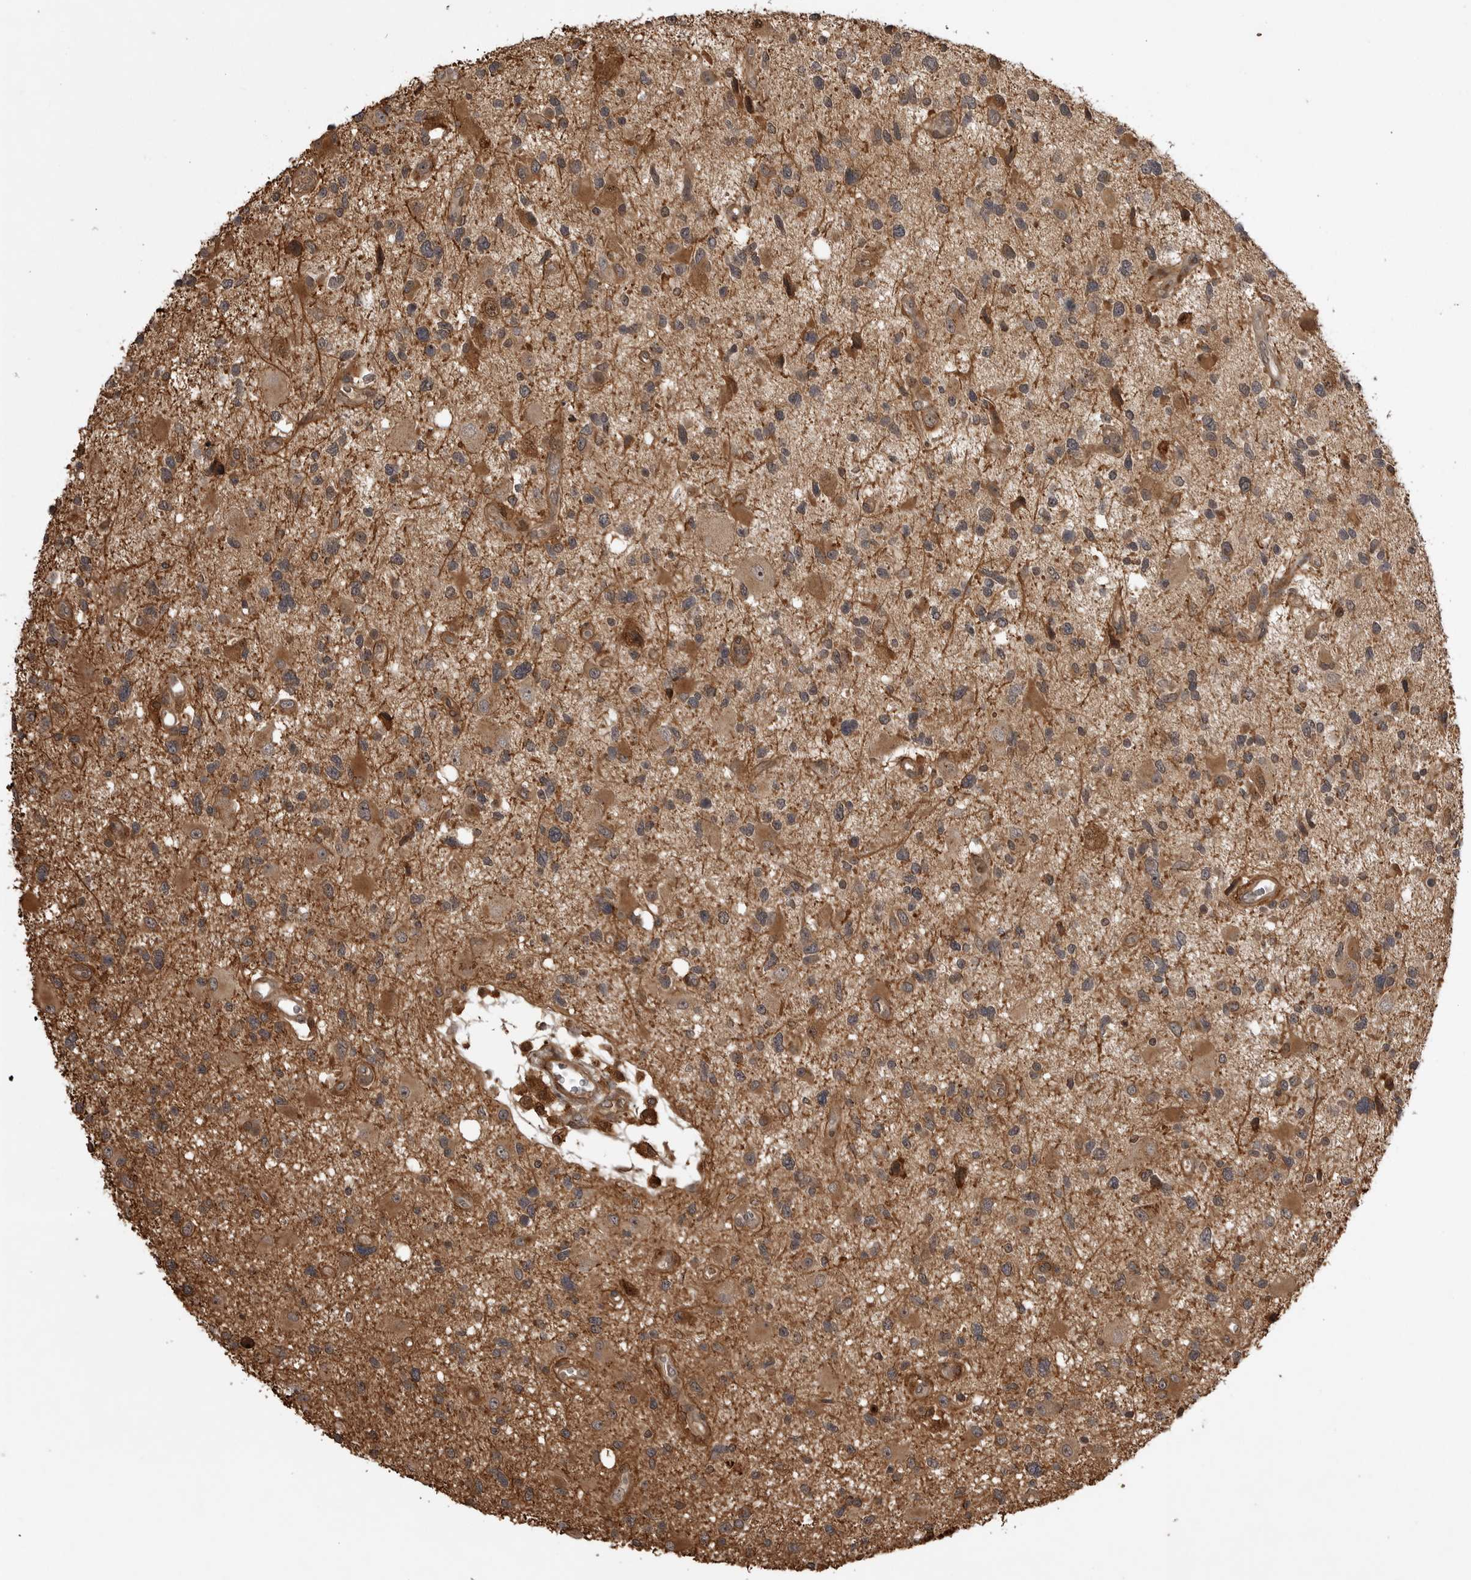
{"staining": {"intensity": "moderate", "quantity": ">75%", "location": "cytoplasmic/membranous"}, "tissue": "glioma", "cell_type": "Tumor cells", "image_type": "cancer", "snomed": [{"axis": "morphology", "description": "Glioma, malignant, High grade"}, {"axis": "topography", "description": "Brain"}], "caption": "Human malignant glioma (high-grade) stained with a brown dye shows moderate cytoplasmic/membranous positive staining in approximately >75% of tumor cells.", "gene": "AKAP7", "patient": {"sex": "male", "age": 33}}